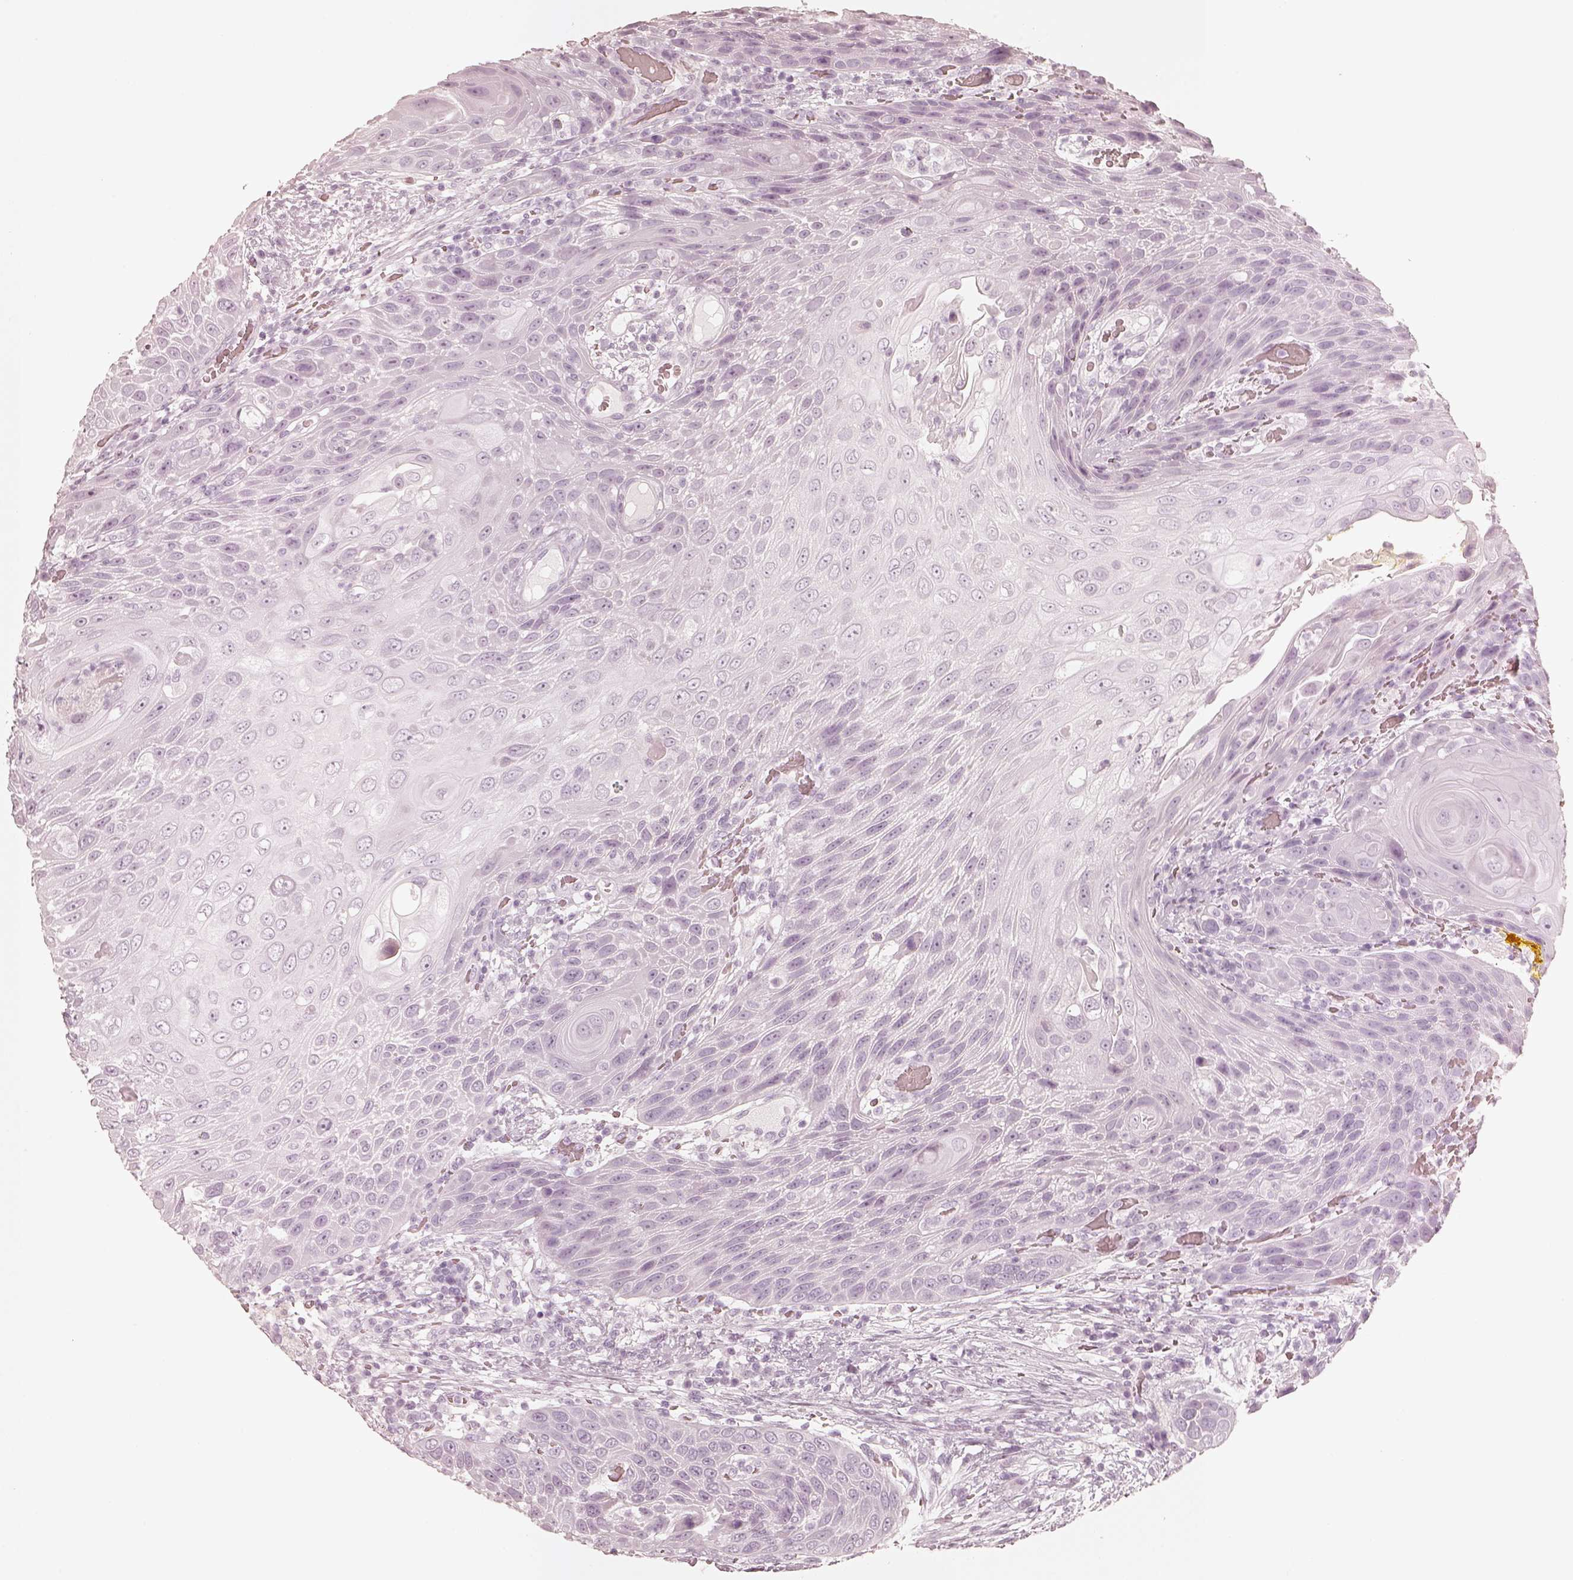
{"staining": {"intensity": "negative", "quantity": "none", "location": "none"}, "tissue": "head and neck cancer", "cell_type": "Tumor cells", "image_type": "cancer", "snomed": [{"axis": "morphology", "description": "Squamous cell carcinoma, NOS"}, {"axis": "topography", "description": "Head-Neck"}], "caption": "There is no significant expression in tumor cells of head and neck cancer.", "gene": "KRT72", "patient": {"sex": "male", "age": 69}}